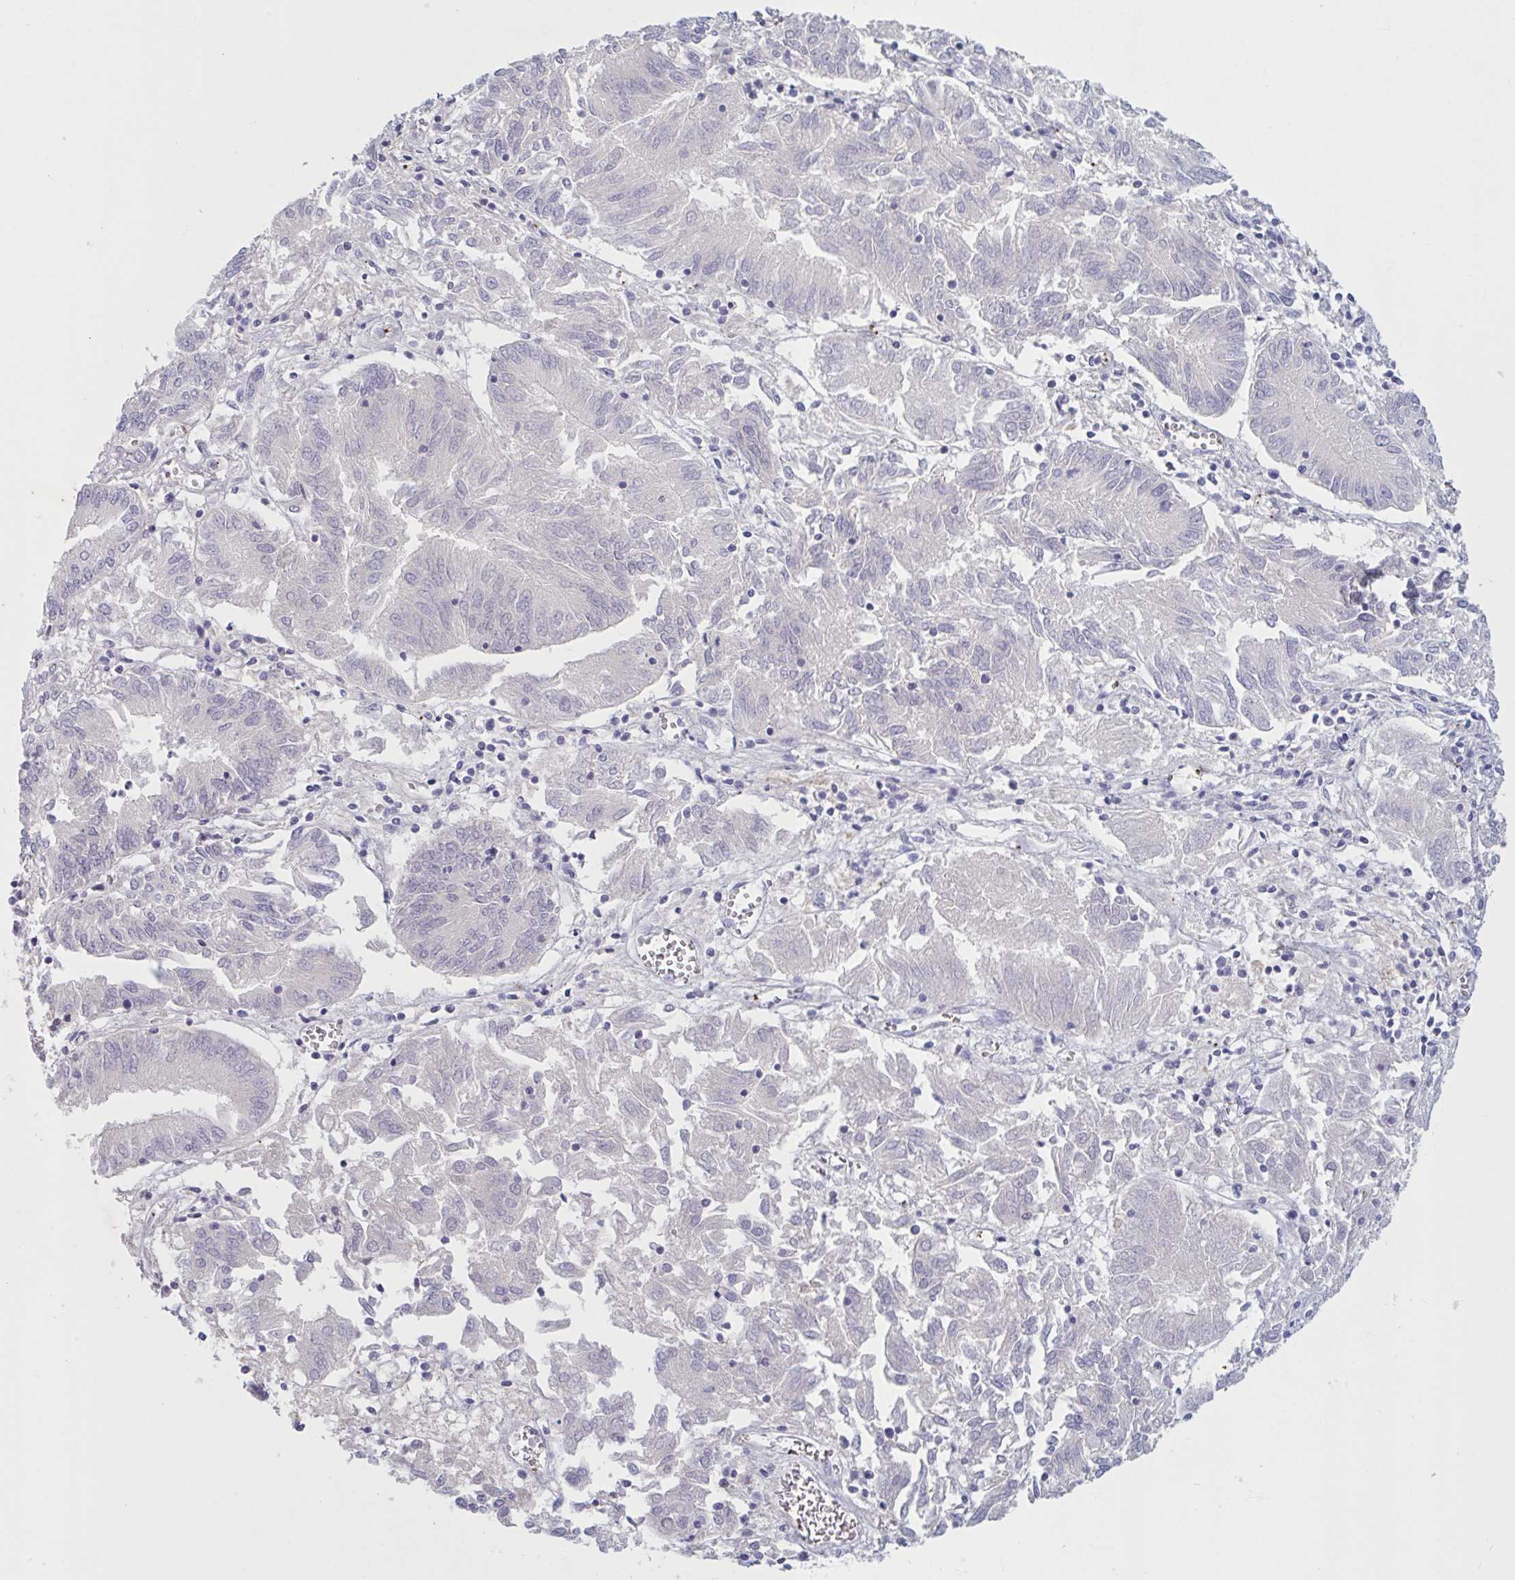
{"staining": {"intensity": "negative", "quantity": "none", "location": "none"}, "tissue": "endometrial cancer", "cell_type": "Tumor cells", "image_type": "cancer", "snomed": [{"axis": "morphology", "description": "Adenocarcinoma, NOS"}, {"axis": "topography", "description": "Endometrium"}], "caption": "A micrograph of human endometrial adenocarcinoma is negative for staining in tumor cells.", "gene": "IL1R1", "patient": {"sex": "female", "age": 54}}